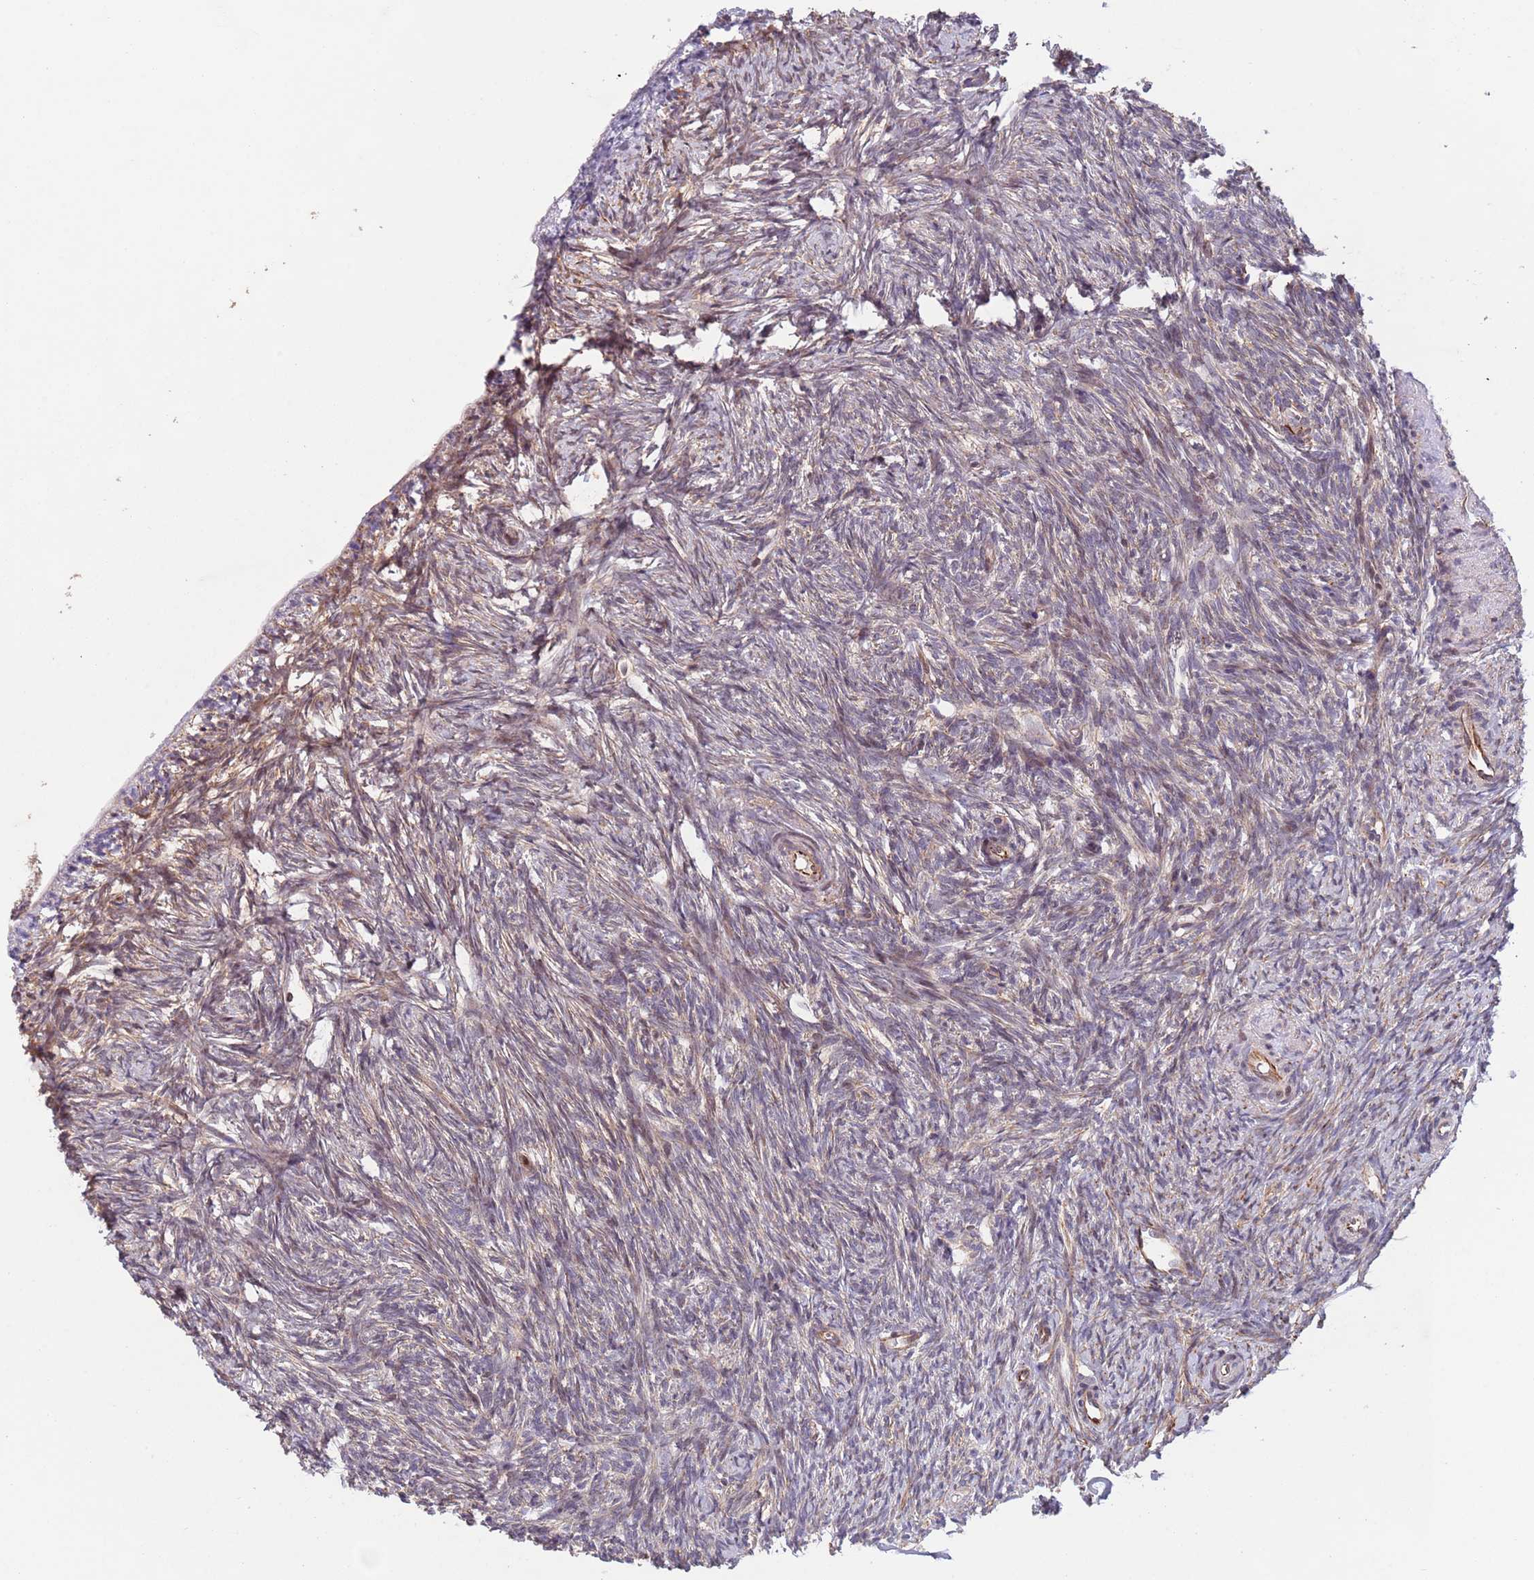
{"staining": {"intensity": "moderate", "quantity": "25%-75%", "location": "cytoplasmic/membranous"}, "tissue": "ovary", "cell_type": "Ovarian stroma cells", "image_type": "normal", "snomed": [{"axis": "morphology", "description": "Normal tissue, NOS"}, {"axis": "topography", "description": "Ovary"}], "caption": "The image reveals immunohistochemical staining of normal ovary. There is moderate cytoplasmic/membranous positivity is present in approximately 25%-75% of ovarian stroma cells. The staining was performed using DAB to visualize the protein expression in brown, while the nuclei were stained in blue with hematoxylin (Magnification: 20x).", "gene": "CHD9", "patient": {"sex": "female", "age": 51}}